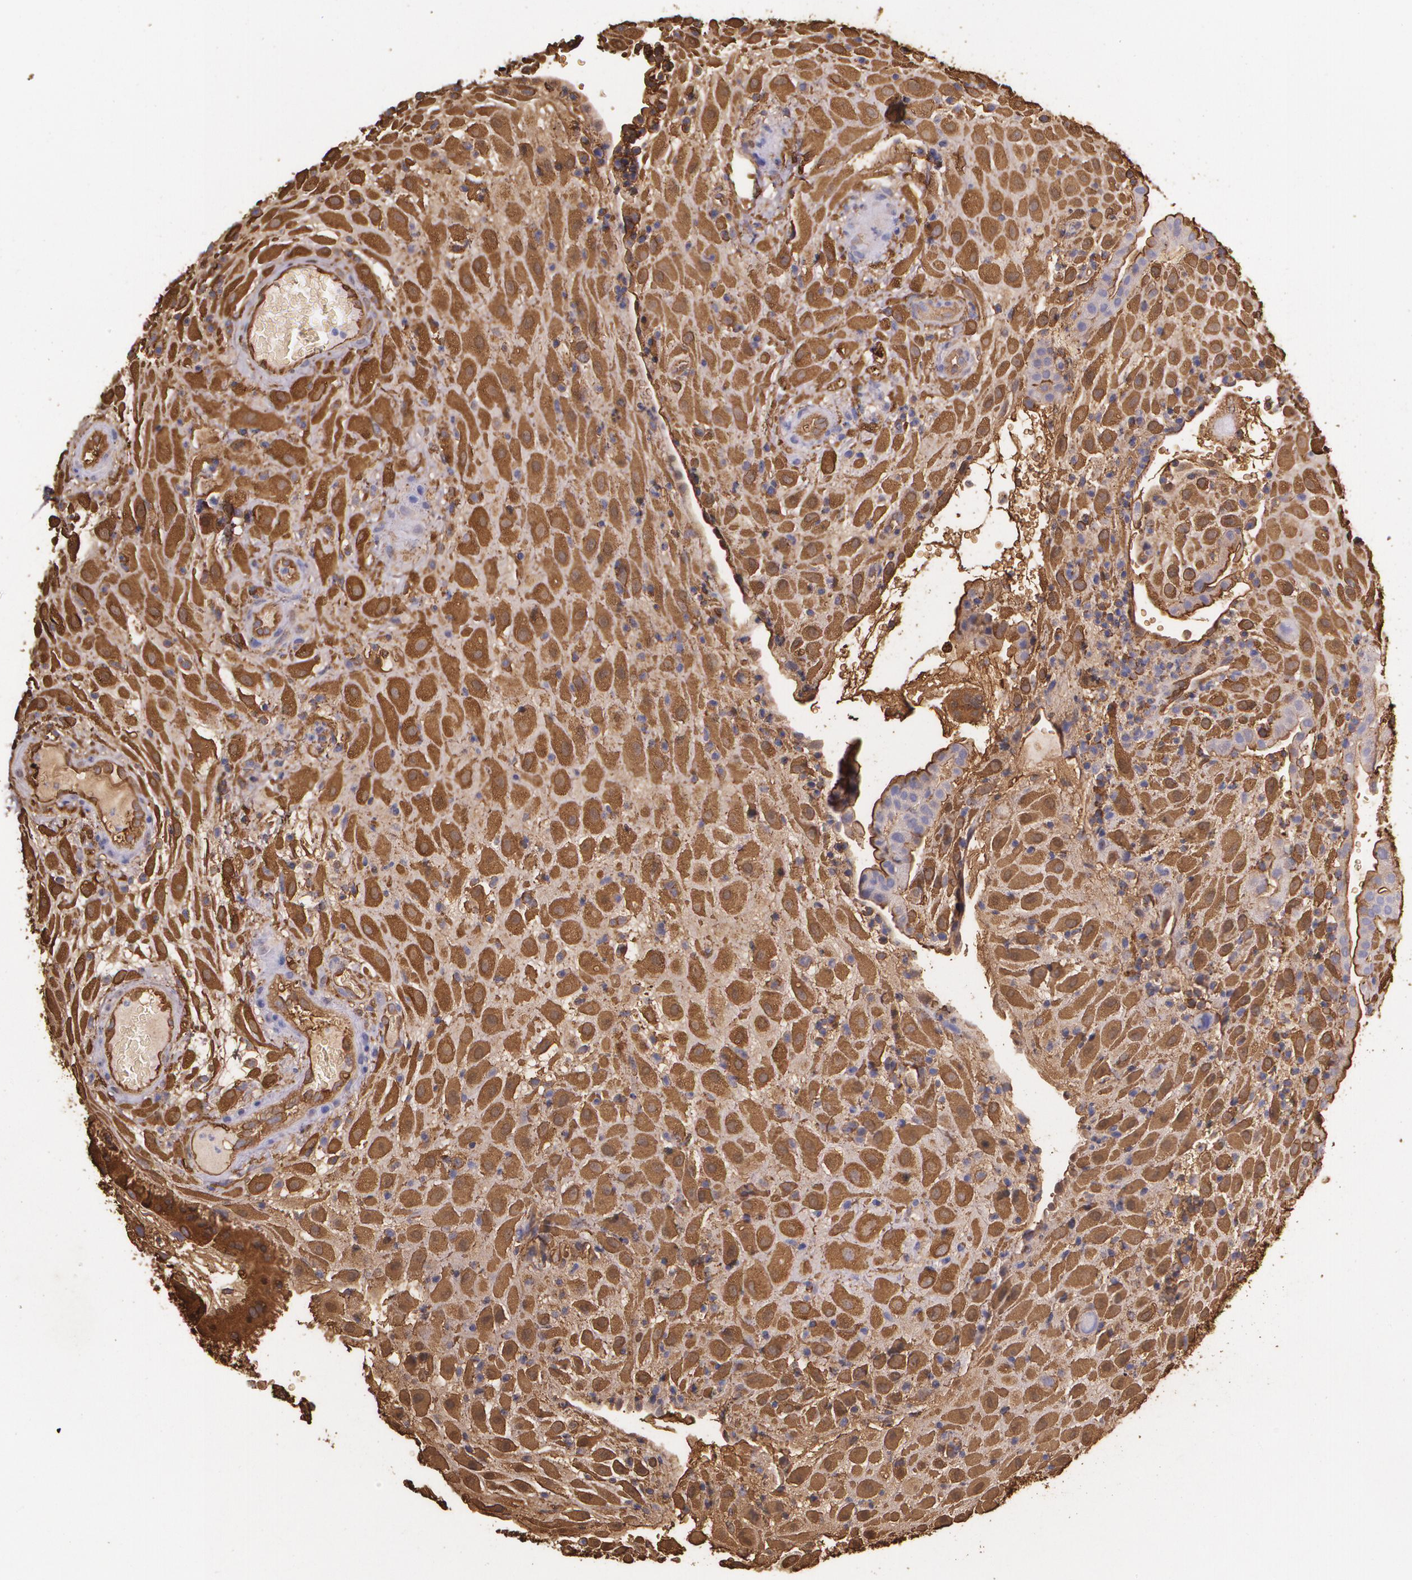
{"staining": {"intensity": "moderate", "quantity": ">75%", "location": "cytoplasmic/membranous"}, "tissue": "placenta", "cell_type": "Decidual cells", "image_type": "normal", "snomed": [{"axis": "morphology", "description": "Normal tissue, NOS"}, {"axis": "topography", "description": "Placenta"}], "caption": "This micrograph shows immunohistochemistry staining of unremarkable human placenta, with medium moderate cytoplasmic/membranous staining in about >75% of decidual cells.", "gene": "MMP2", "patient": {"sex": "female", "age": 19}}